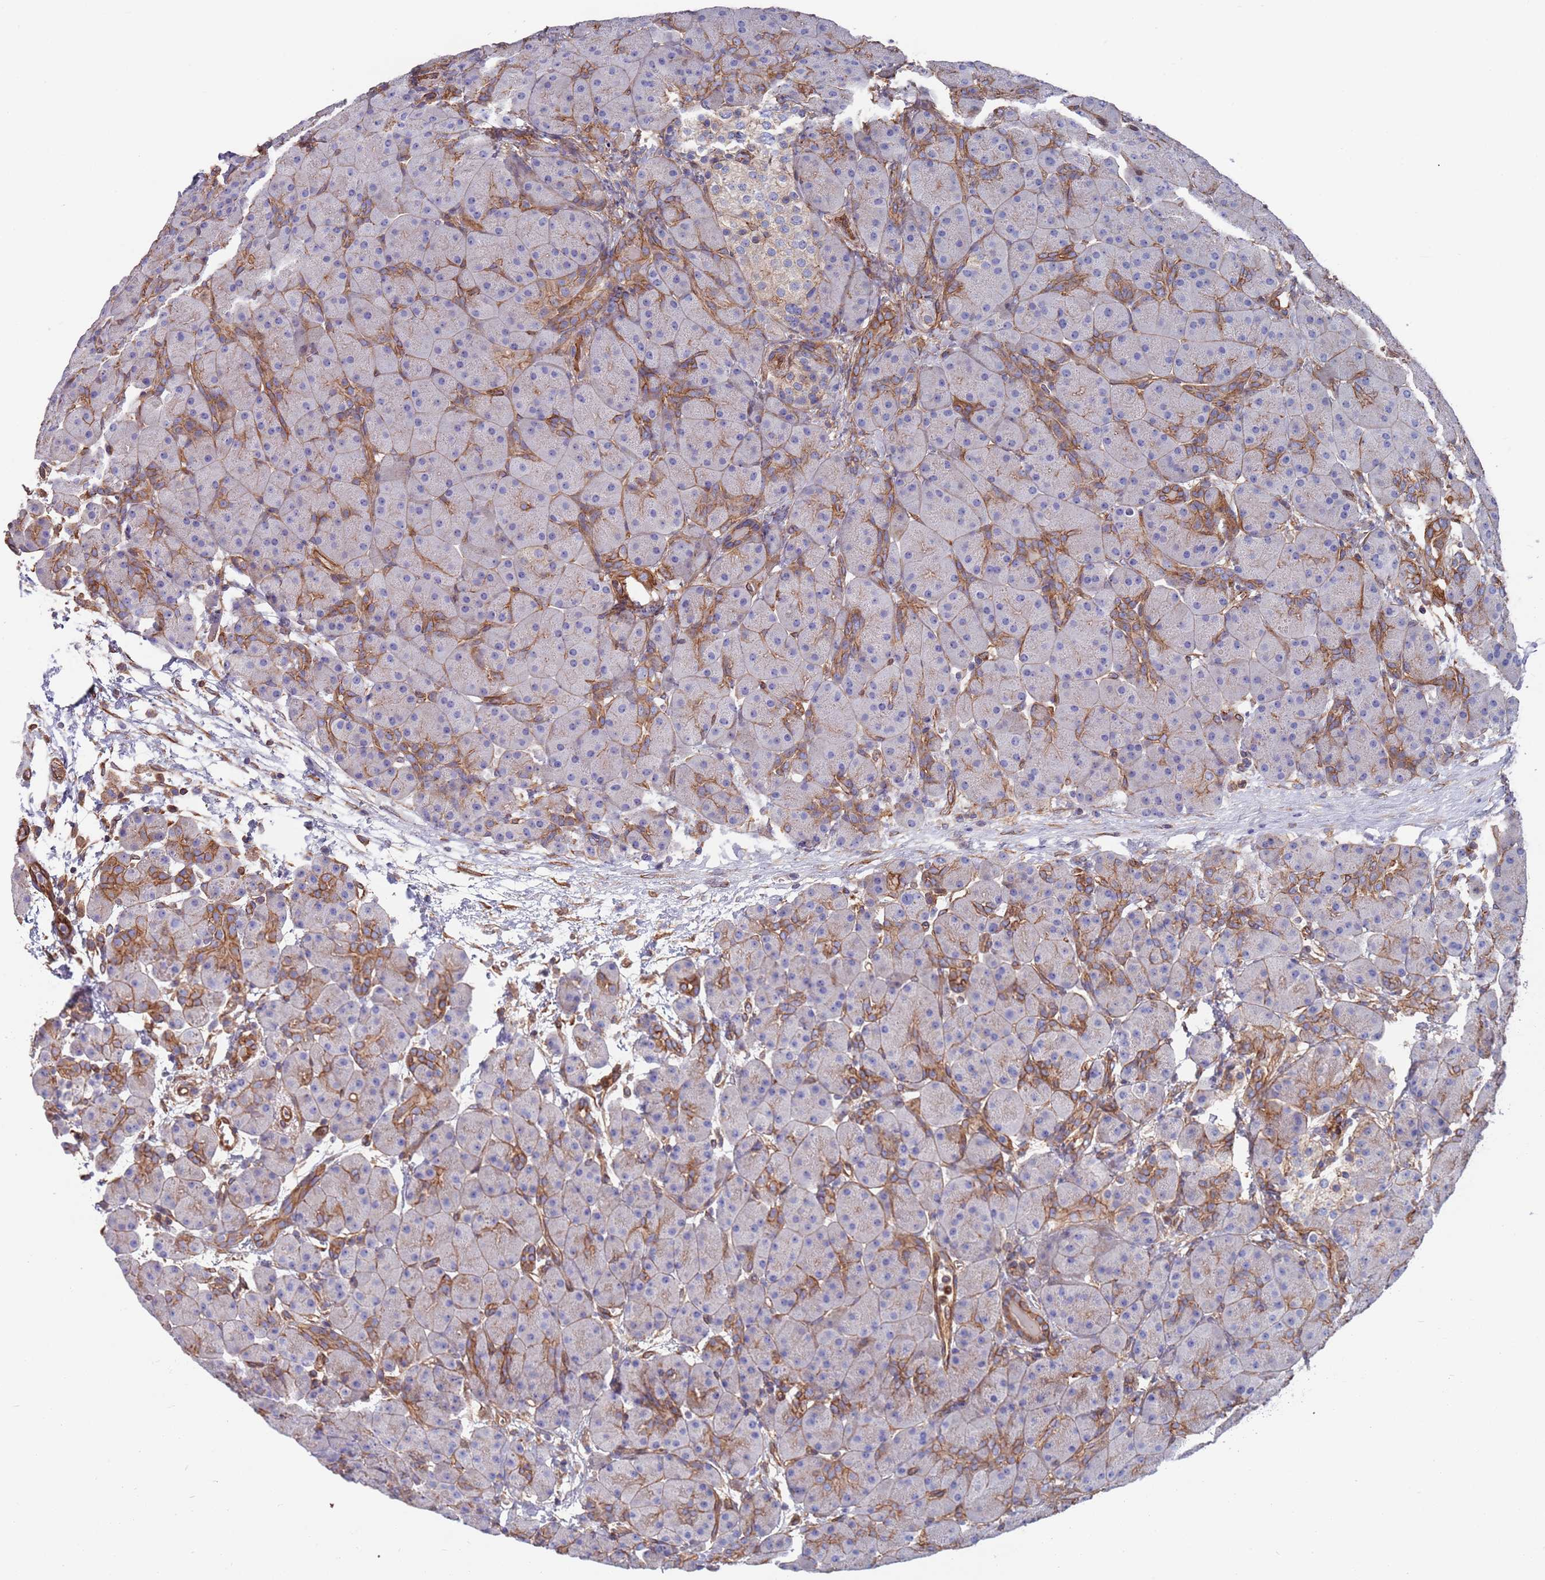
{"staining": {"intensity": "moderate", "quantity": "25%-75%", "location": "cytoplasmic/membranous"}, "tissue": "pancreas", "cell_type": "Exocrine glandular cells", "image_type": "normal", "snomed": [{"axis": "morphology", "description": "Normal tissue, NOS"}, {"axis": "topography", "description": "Pancreas"}], "caption": "Human pancreas stained with a protein marker exhibits moderate staining in exocrine glandular cells.", "gene": "JAKMIP2", "patient": {"sex": "male", "age": 66}}